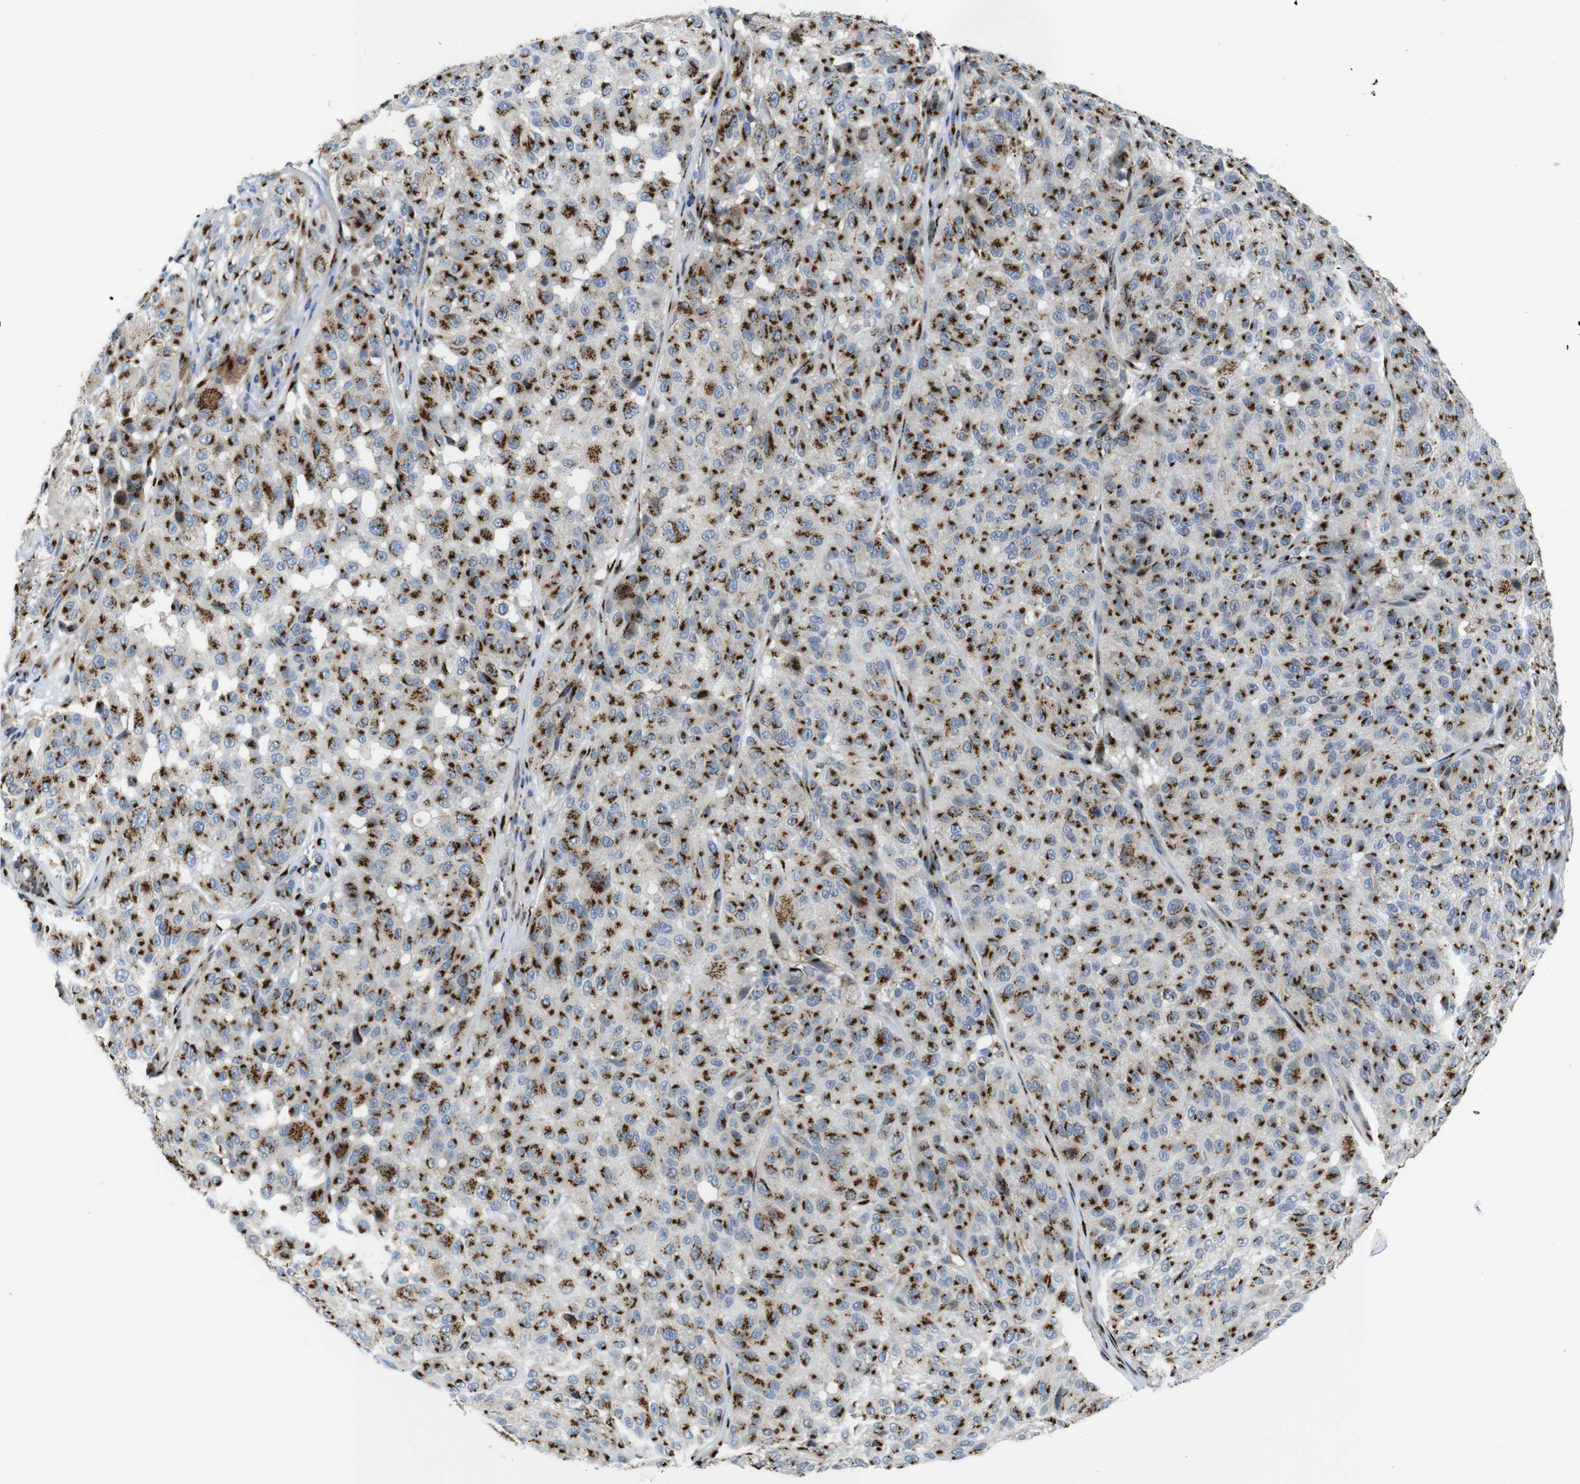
{"staining": {"intensity": "moderate", "quantity": ">75%", "location": "cytoplasmic/membranous"}, "tissue": "melanoma", "cell_type": "Tumor cells", "image_type": "cancer", "snomed": [{"axis": "morphology", "description": "Malignant melanoma, NOS"}, {"axis": "topography", "description": "Skin"}], "caption": "This image exhibits immunohistochemistry staining of malignant melanoma, with medium moderate cytoplasmic/membranous expression in about >75% of tumor cells.", "gene": "TGOLN2", "patient": {"sex": "female", "age": 46}}